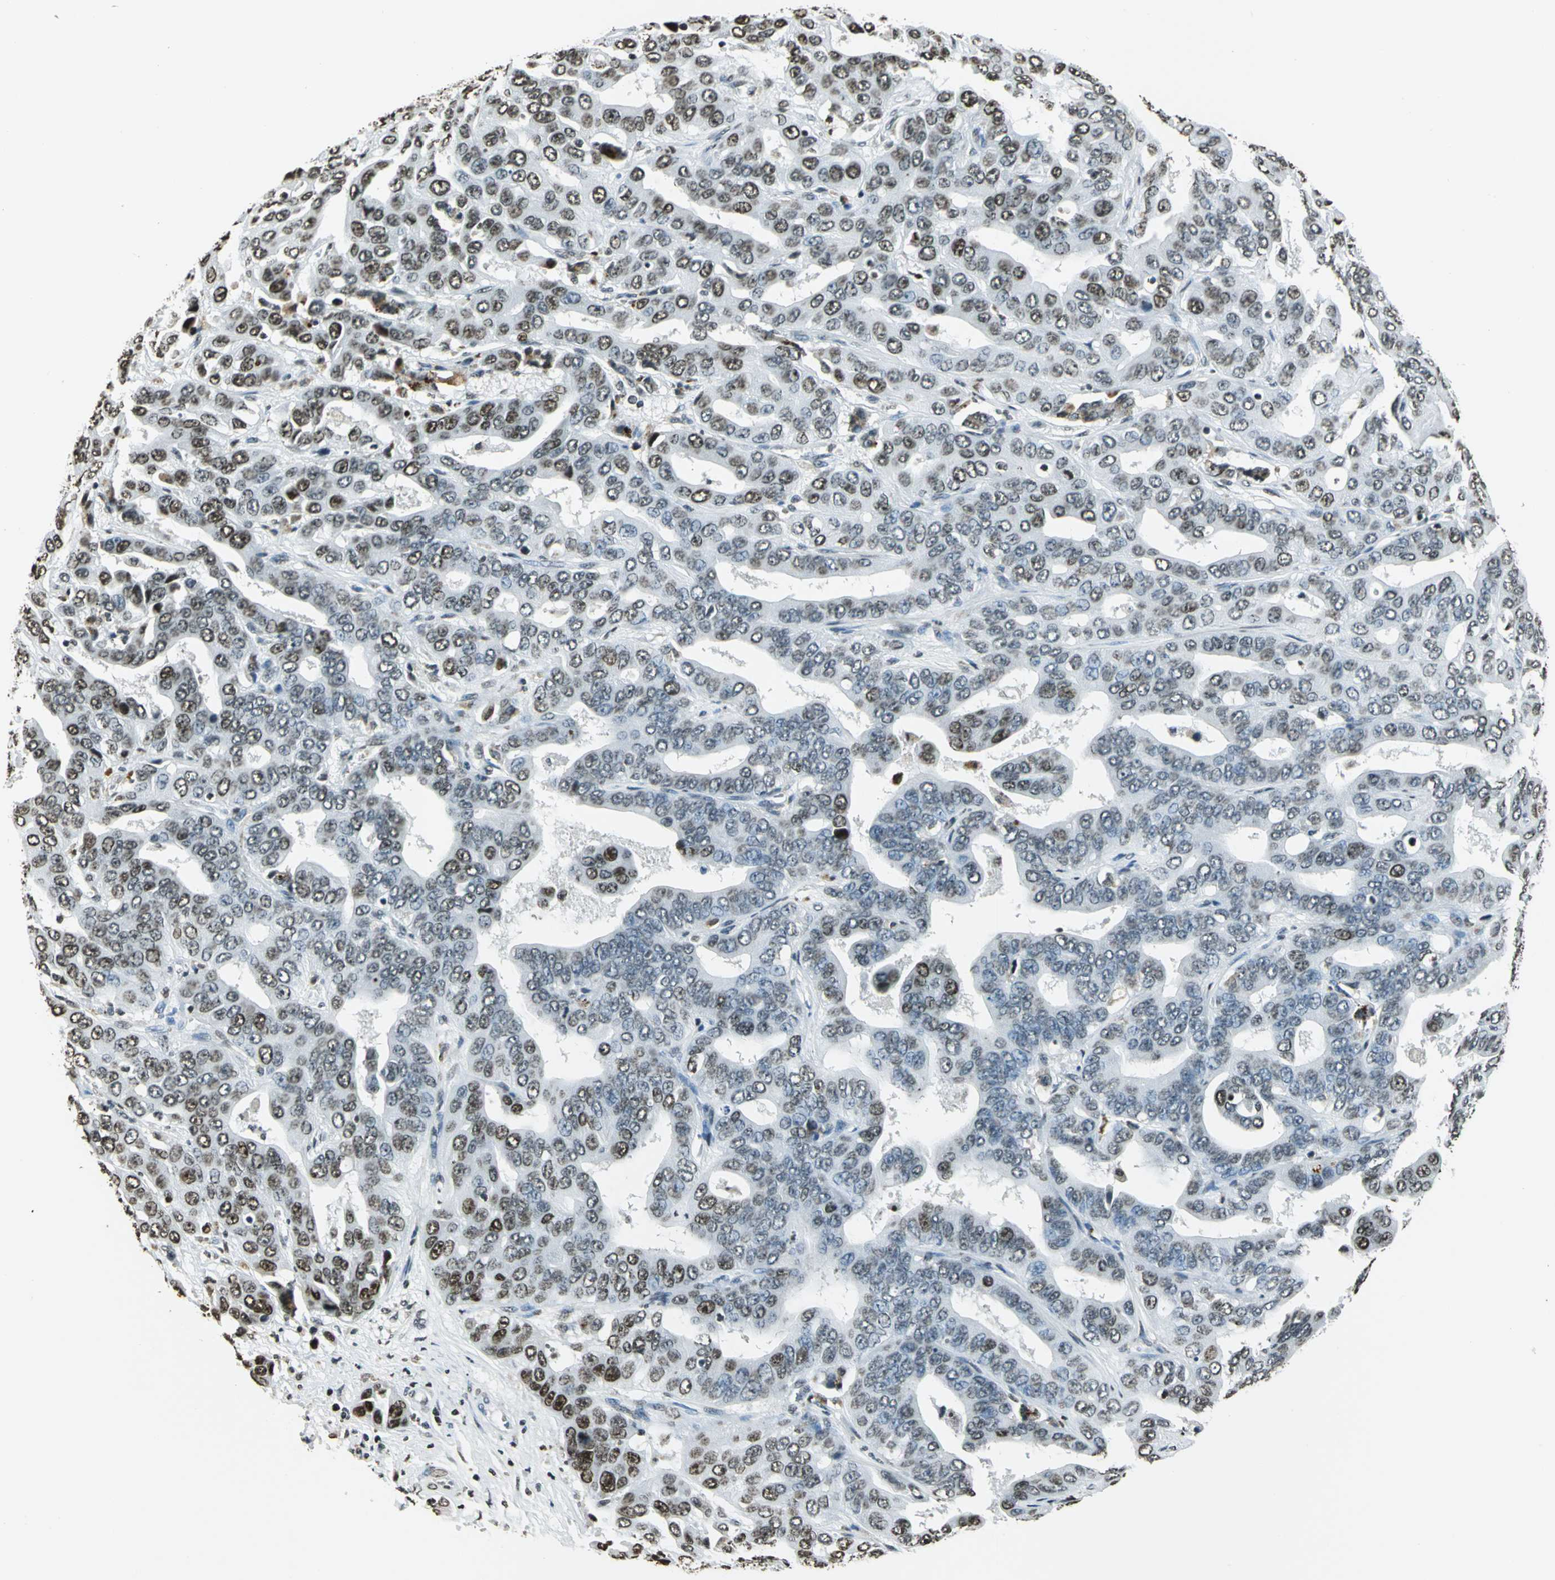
{"staining": {"intensity": "moderate", "quantity": "25%-75%", "location": "nuclear"}, "tissue": "liver cancer", "cell_type": "Tumor cells", "image_type": "cancer", "snomed": [{"axis": "morphology", "description": "Cholangiocarcinoma"}, {"axis": "topography", "description": "Liver"}], "caption": "Immunohistochemical staining of human liver cholangiocarcinoma shows moderate nuclear protein positivity in approximately 25%-75% of tumor cells.", "gene": "MCM4", "patient": {"sex": "female", "age": 52}}